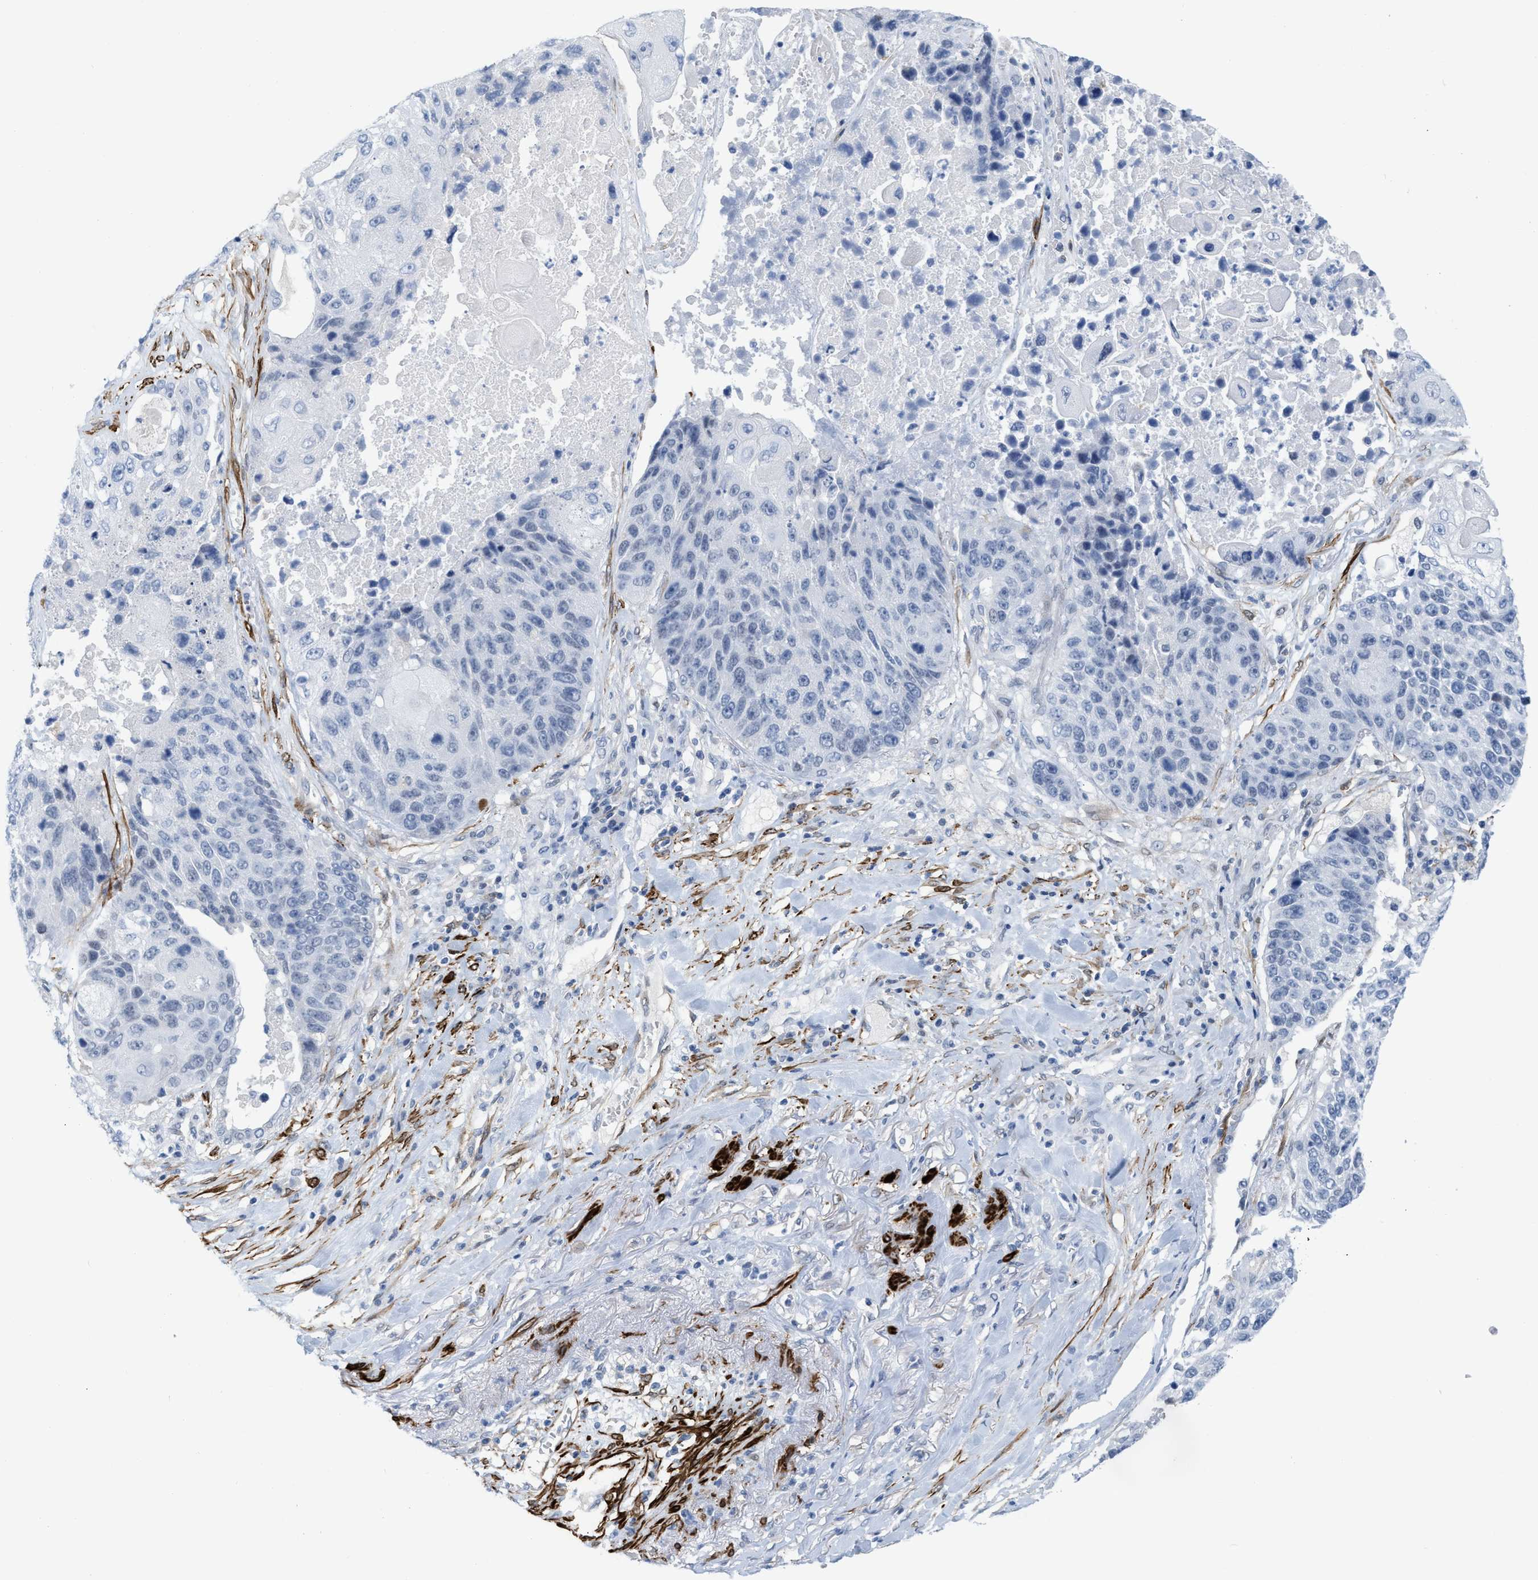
{"staining": {"intensity": "negative", "quantity": "none", "location": "none"}, "tissue": "lung cancer", "cell_type": "Tumor cells", "image_type": "cancer", "snomed": [{"axis": "morphology", "description": "Squamous cell carcinoma, NOS"}, {"axis": "topography", "description": "Lung"}], "caption": "DAB immunohistochemical staining of squamous cell carcinoma (lung) reveals no significant expression in tumor cells. (Brightfield microscopy of DAB IHC at high magnification).", "gene": "TAGLN", "patient": {"sex": "male", "age": 61}}